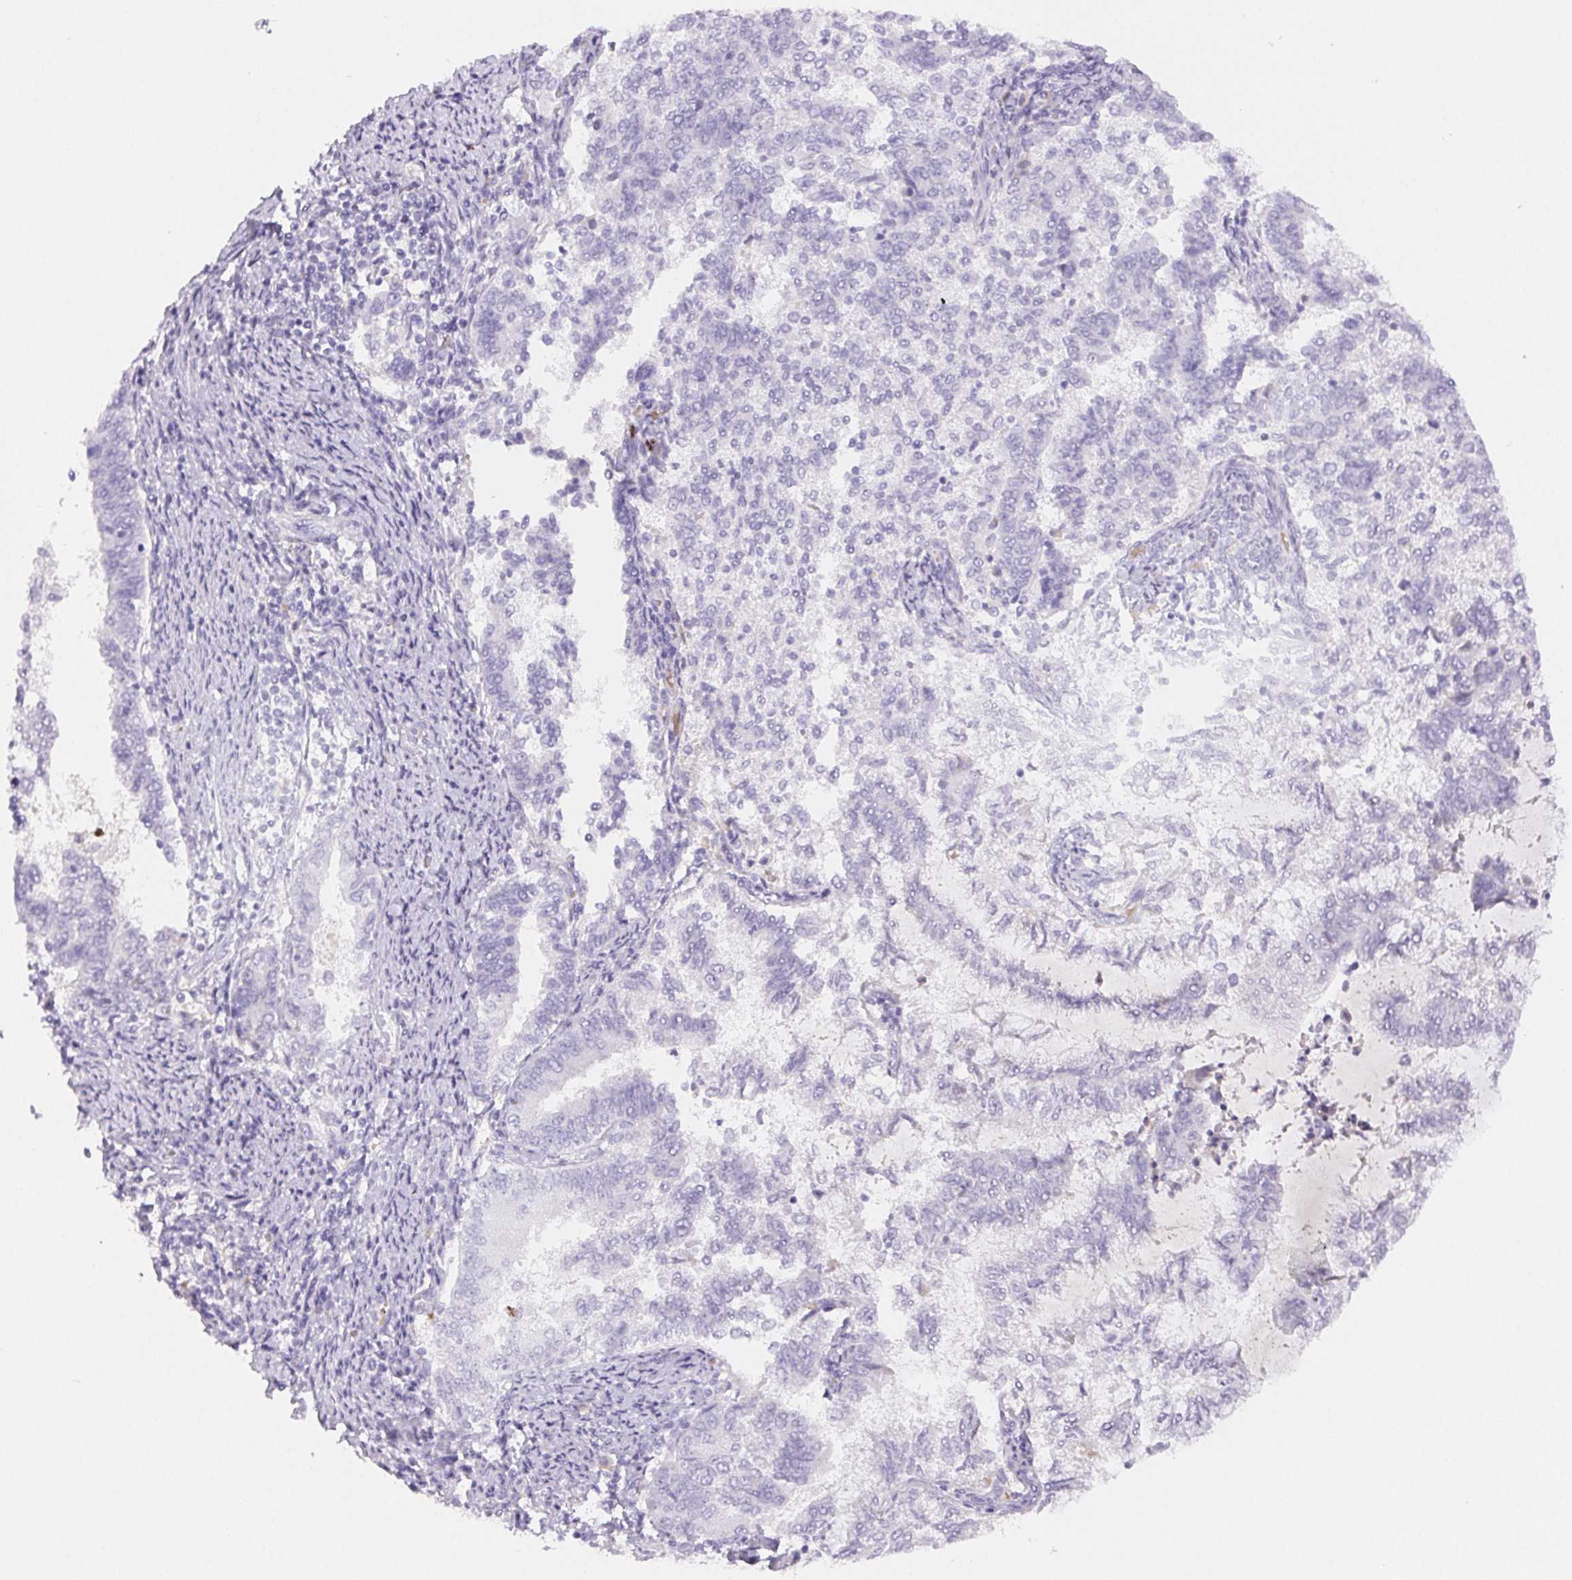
{"staining": {"intensity": "negative", "quantity": "none", "location": "none"}, "tissue": "endometrial cancer", "cell_type": "Tumor cells", "image_type": "cancer", "snomed": [{"axis": "morphology", "description": "Adenocarcinoma, NOS"}, {"axis": "topography", "description": "Endometrium"}], "caption": "Tumor cells are negative for protein expression in human endometrial cancer.", "gene": "PADI4", "patient": {"sex": "female", "age": 65}}